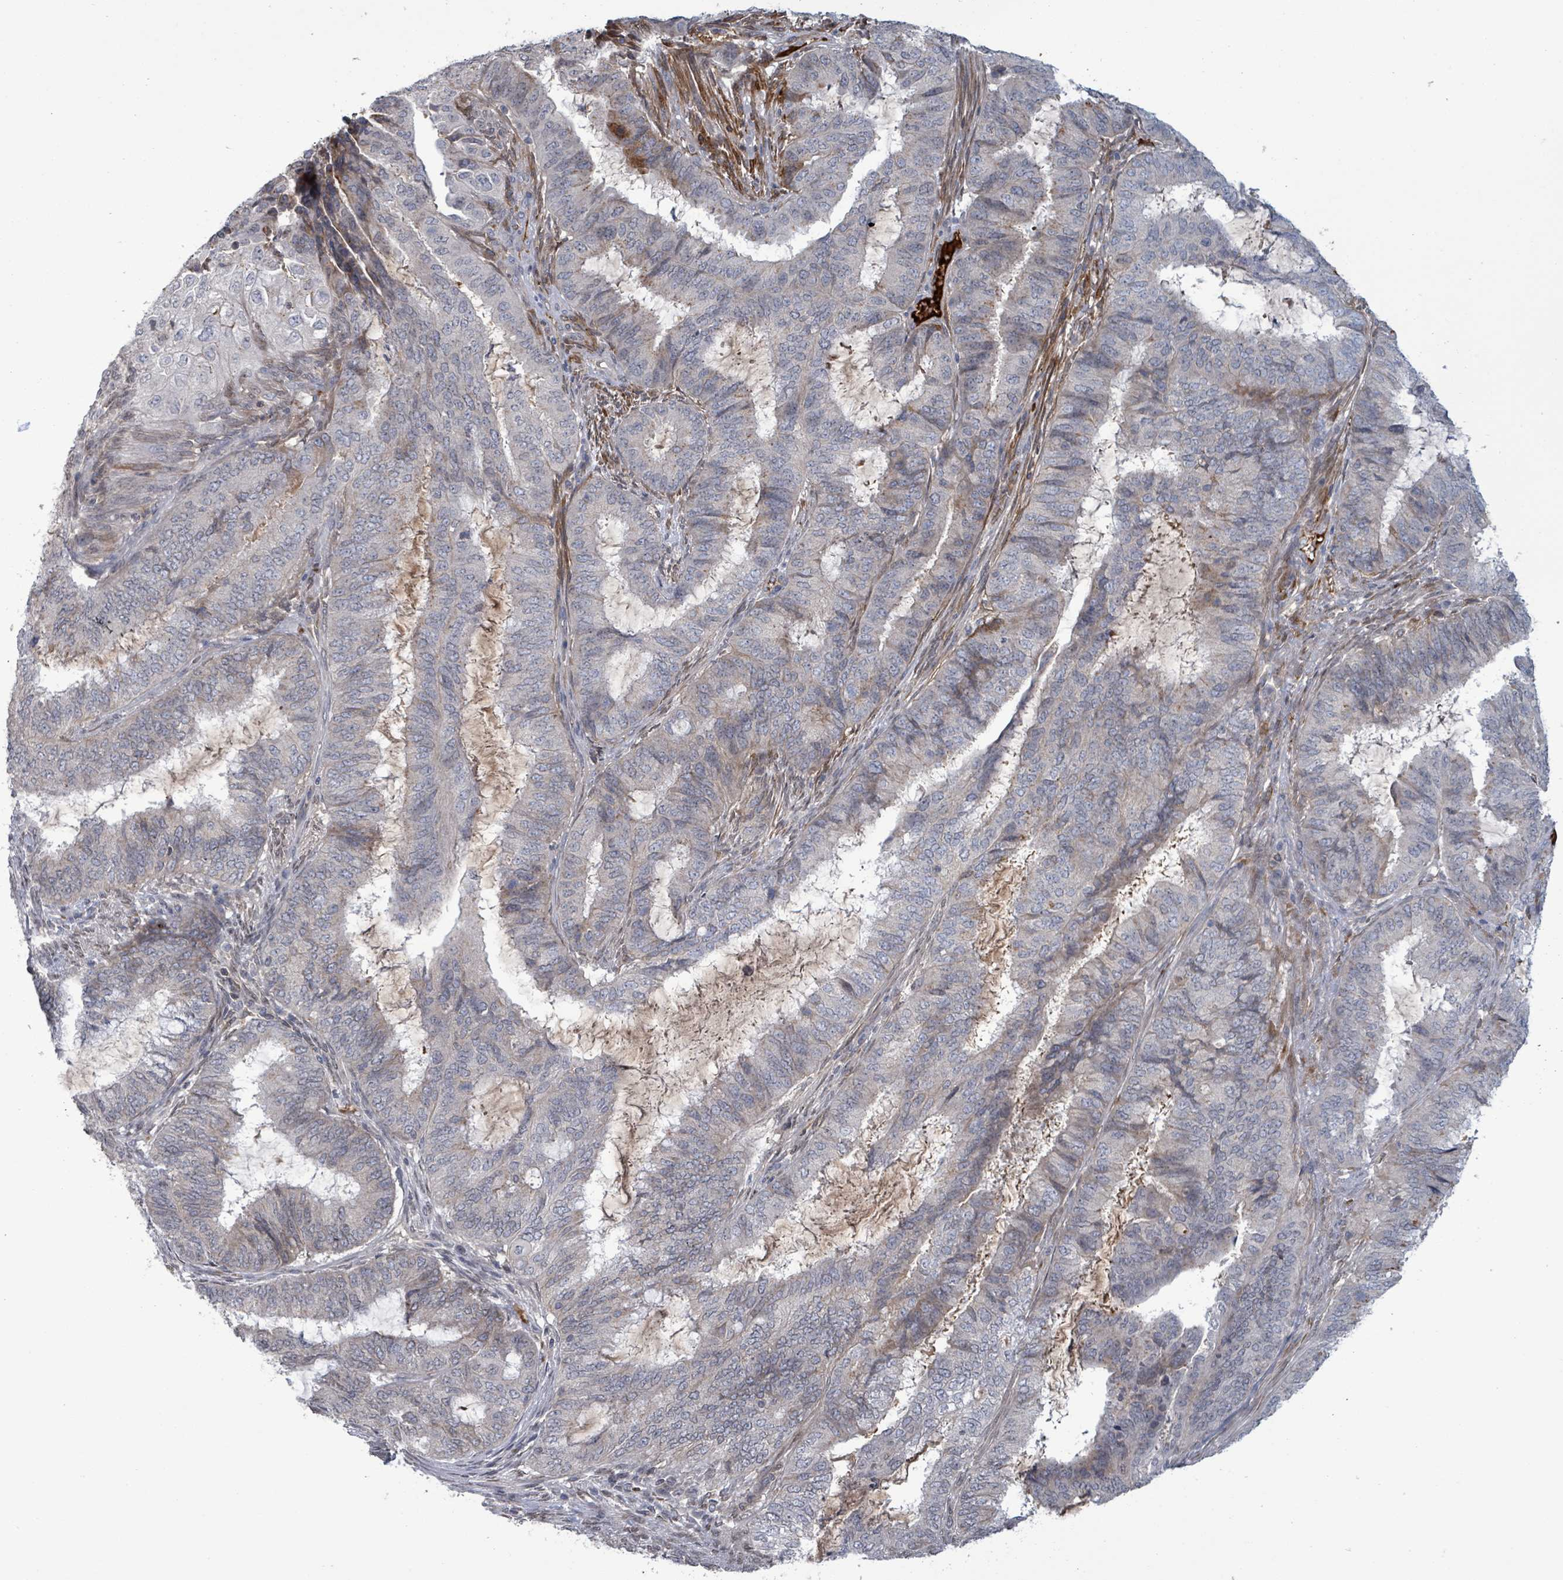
{"staining": {"intensity": "negative", "quantity": "none", "location": "none"}, "tissue": "endometrial cancer", "cell_type": "Tumor cells", "image_type": "cancer", "snomed": [{"axis": "morphology", "description": "Adenocarcinoma, NOS"}, {"axis": "topography", "description": "Endometrium"}], "caption": "Image shows no protein positivity in tumor cells of endometrial cancer tissue.", "gene": "GRM8", "patient": {"sex": "female", "age": 51}}